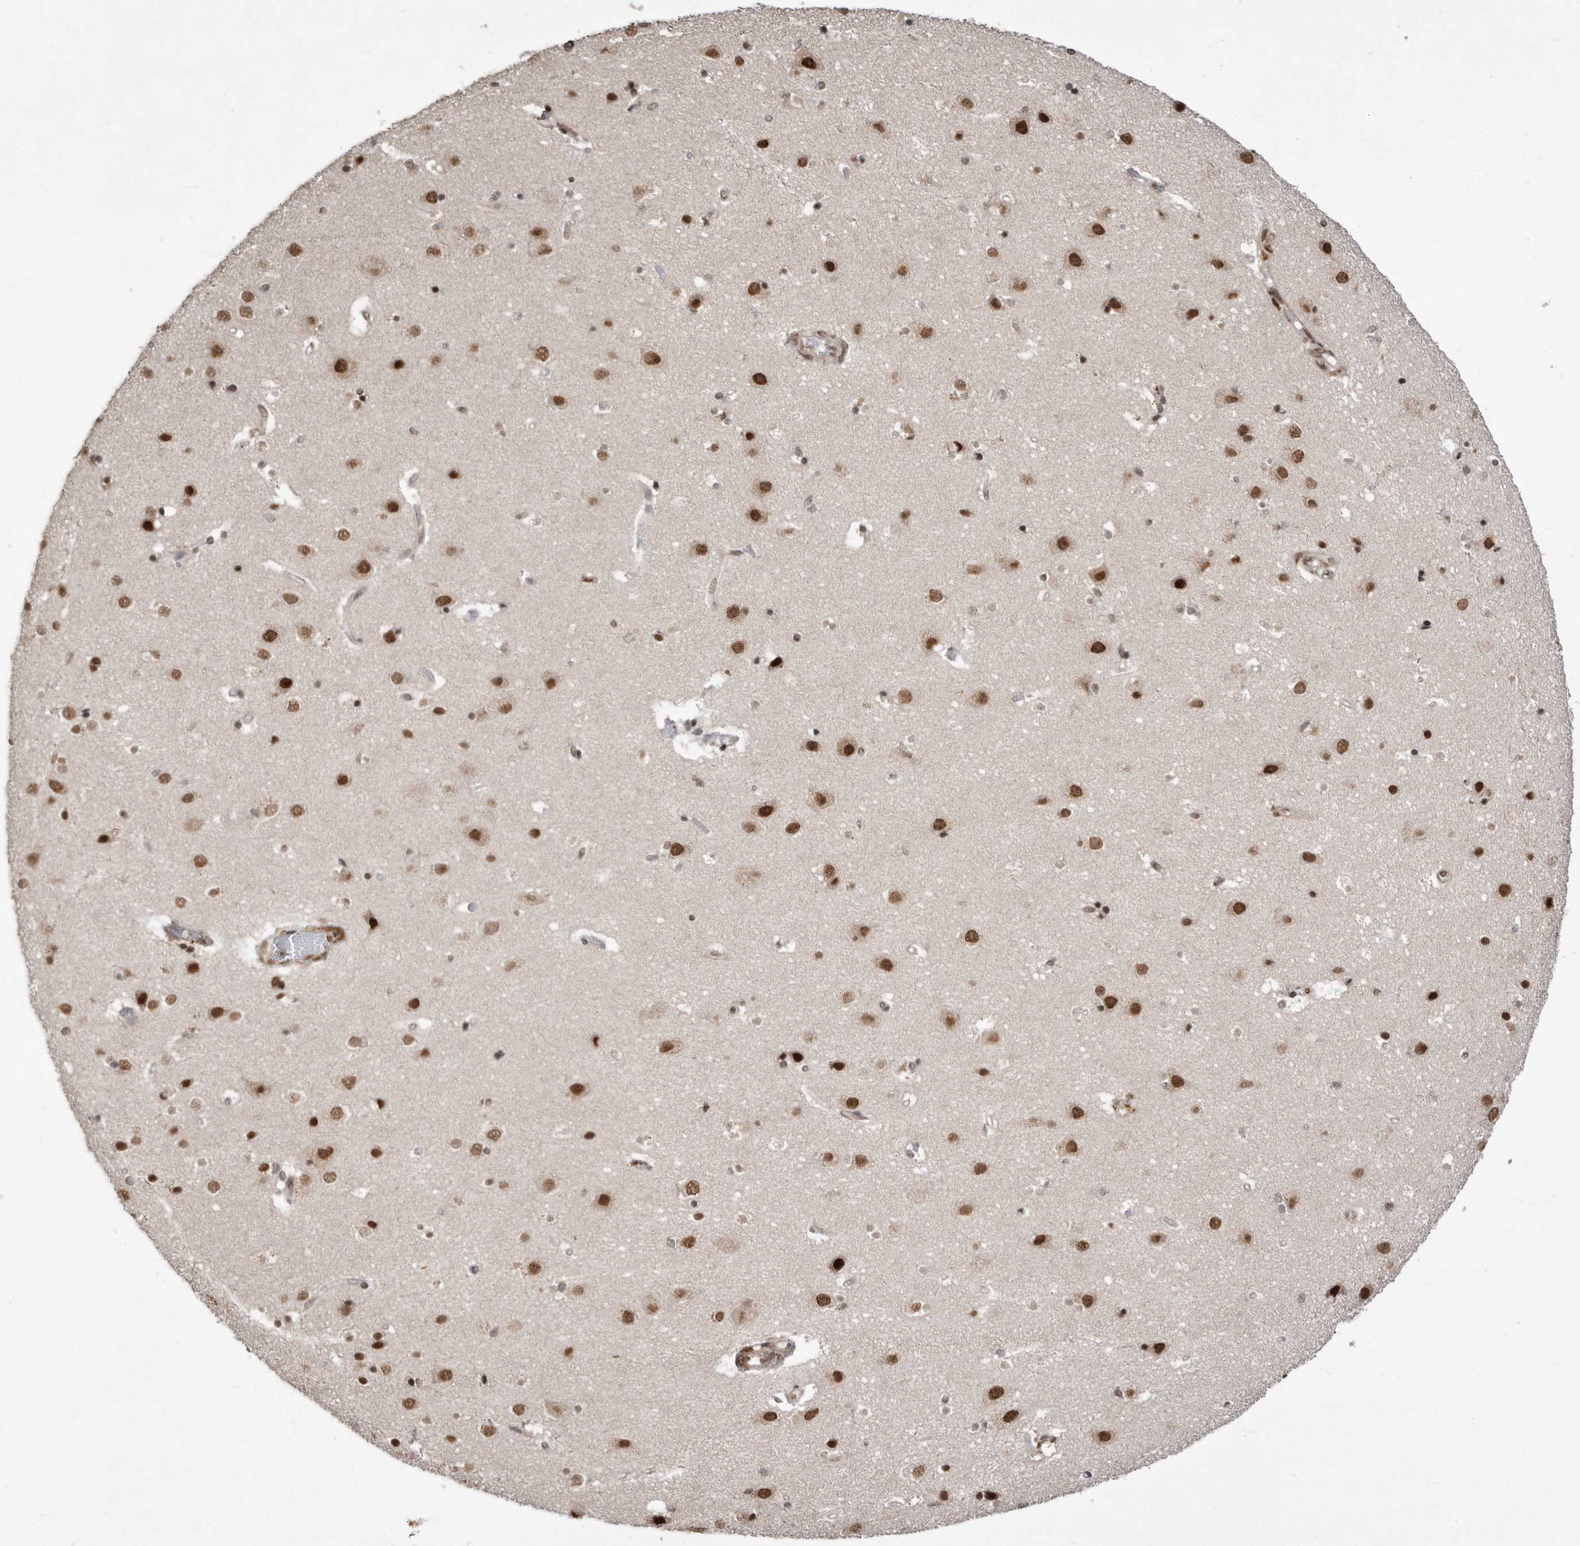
{"staining": {"intensity": "moderate", "quantity": "25%-75%", "location": "nuclear"}, "tissue": "cerebral cortex", "cell_type": "Endothelial cells", "image_type": "normal", "snomed": [{"axis": "morphology", "description": "Normal tissue, NOS"}, {"axis": "topography", "description": "Cerebral cortex"}], "caption": "The histopathology image displays a brown stain indicating the presence of a protein in the nuclear of endothelial cells in cerebral cortex. (DAB (3,3'-diaminobenzidine) = brown stain, brightfield microscopy at high magnification).", "gene": "TDRD3", "patient": {"sex": "male", "age": 54}}